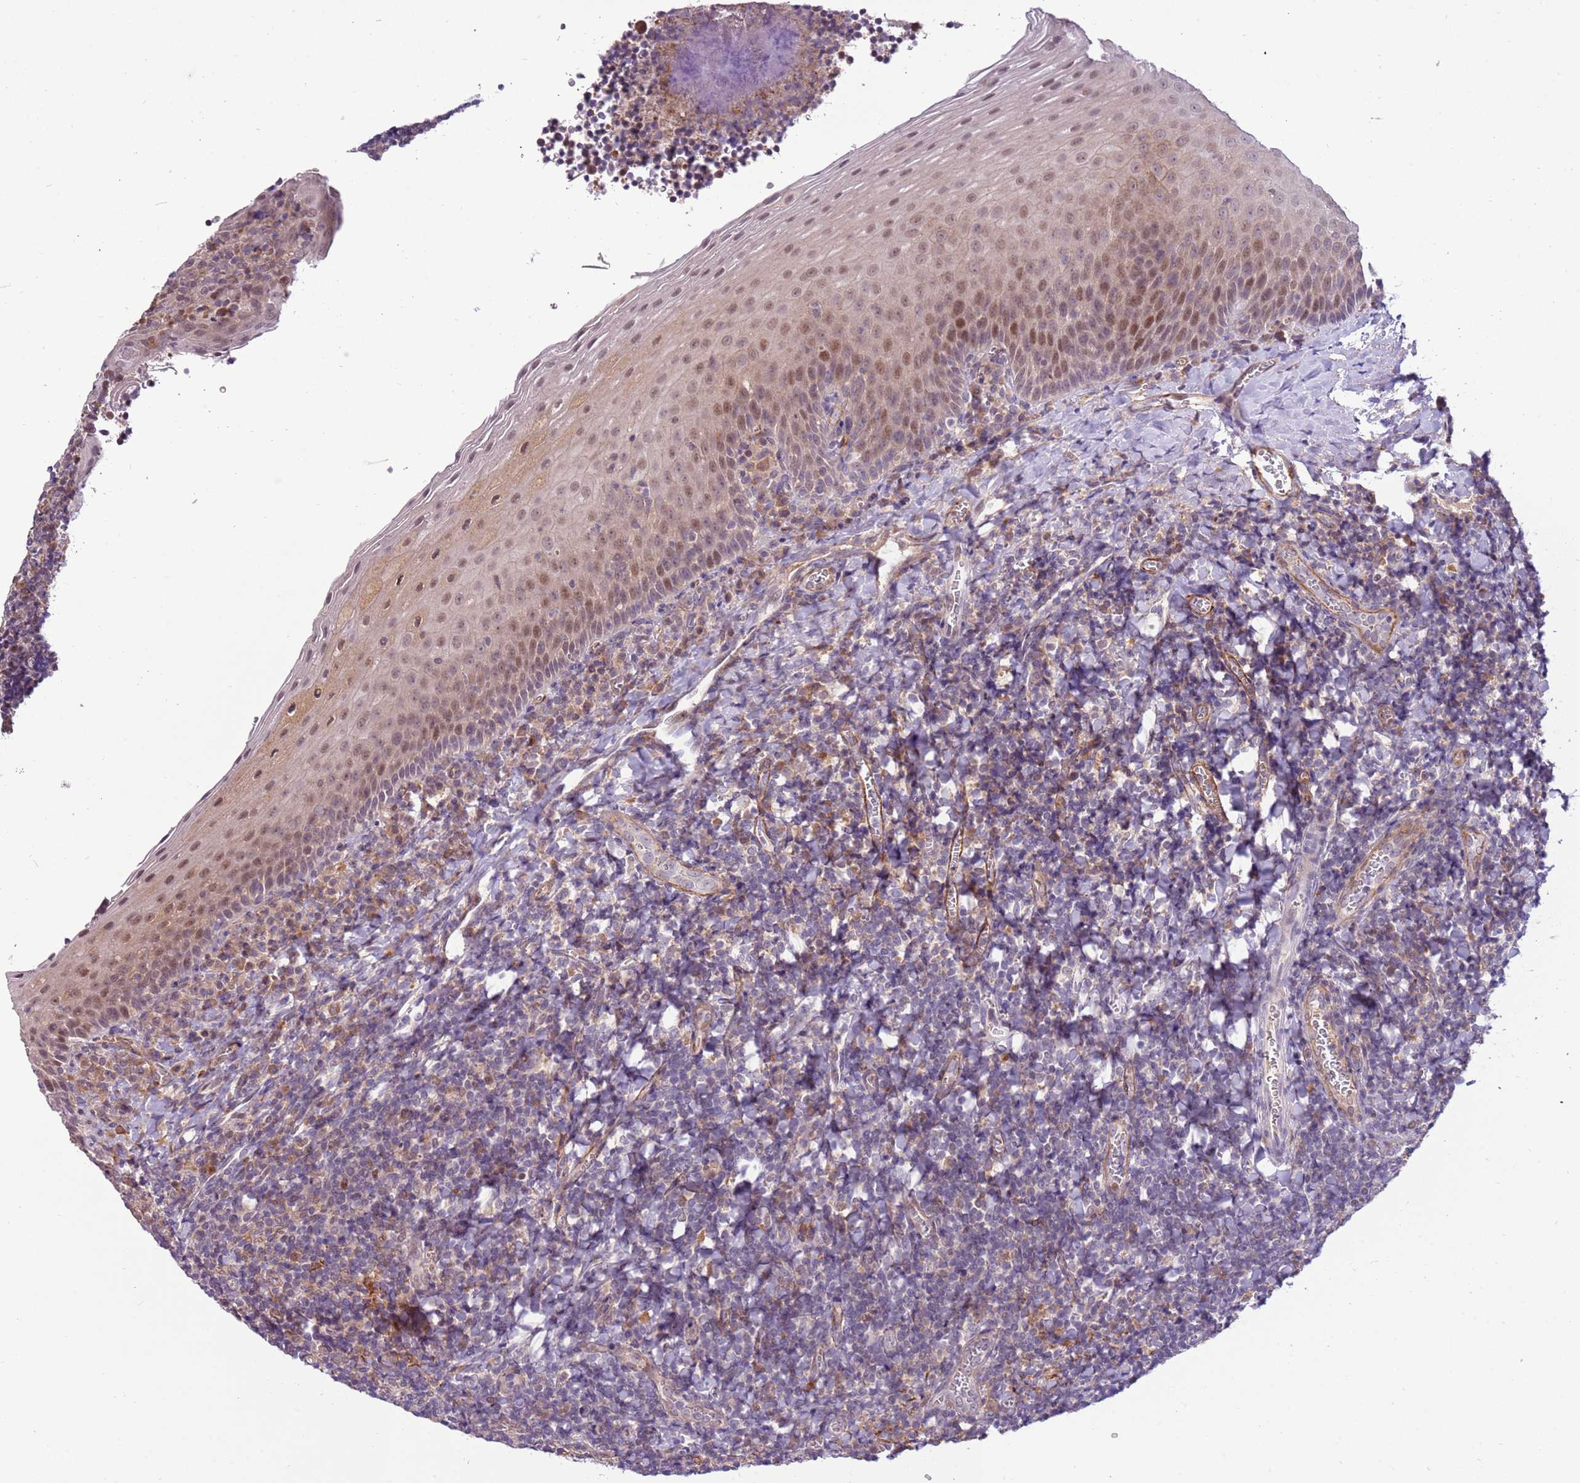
{"staining": {"intensity": "strong", "quantity": "<25%", "location": "cytoplasmic/membranous"}, "tissue": "tonsil", "cell_type": "Germinal center cells", "image_type": "normal", "snomed": [{"axis": "morphology", "description": "Normal tissue, NOS"}, {"axis": "topography", "description": "Tonsil"}], "caption": "Immunohistochemical staining of unremarkable human tonsil exhibits strong cytoplasmic/membranous protein positivity in approximately <25% of germinal center cells.", "gene": "MAGEF1", "patient": {"sex": "male", "age": 27}}